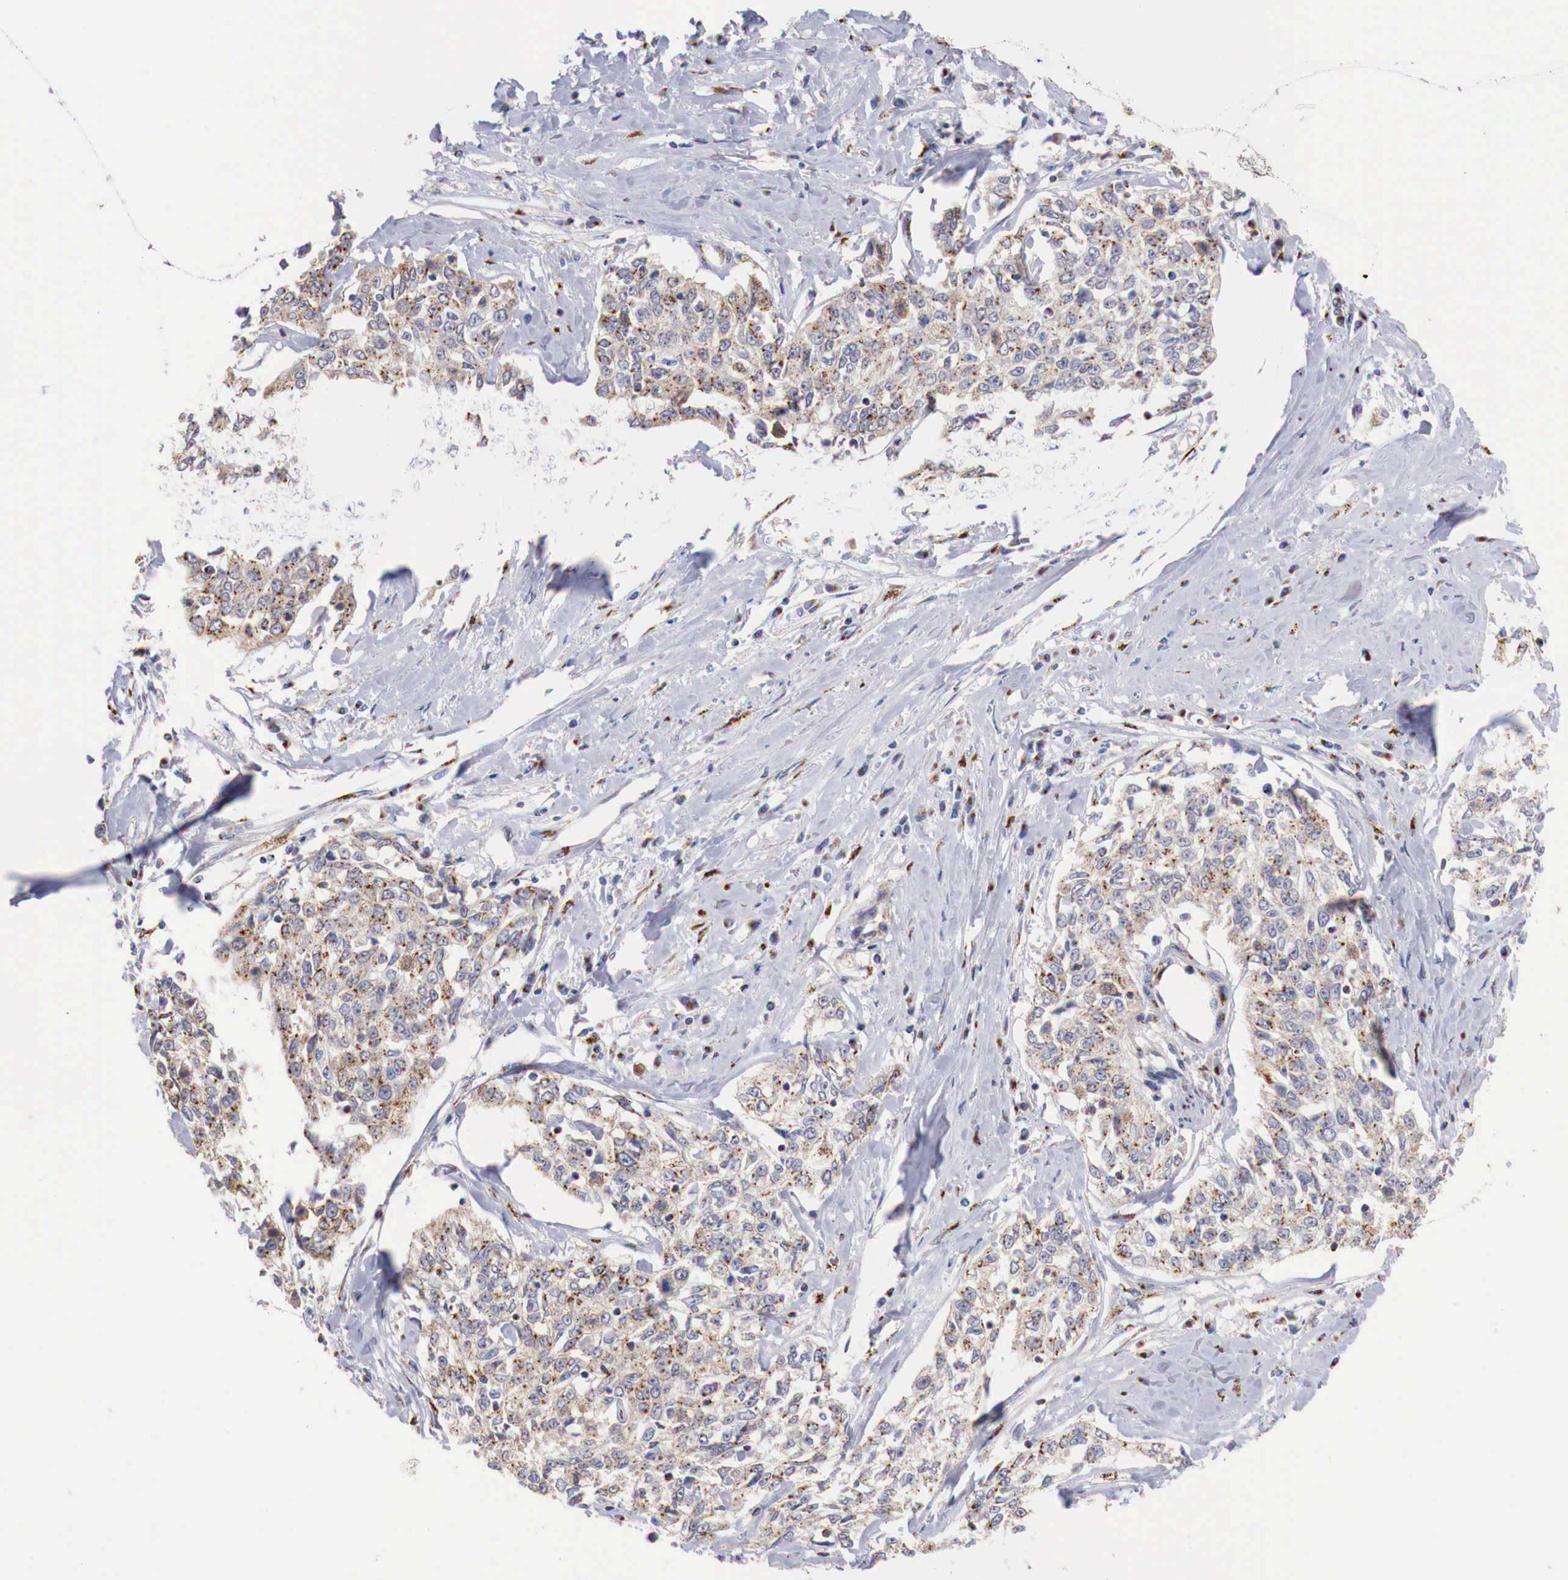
{"staining": {"intensity": "weak", "quantity": ">75%", "location": "cytoplasmic/membranous"}, "tissue": "cervical cancer", "cell_type": "Tumor cells", "image_type": "cancer", "snomed": [{"axis": "morphology", "description": "Squamous cell carcinoma, NOS"}, {"axis": "topography", "description": "Cervix"}], "caption": "Brown immunohistochemical staining in cervical squamous cell carcinoma shows weak cytoplasmic/membranous staining in about >75% of tumor cells.", "gene": "SYAP1", "patient": {"sex": "female", "age": 57}}